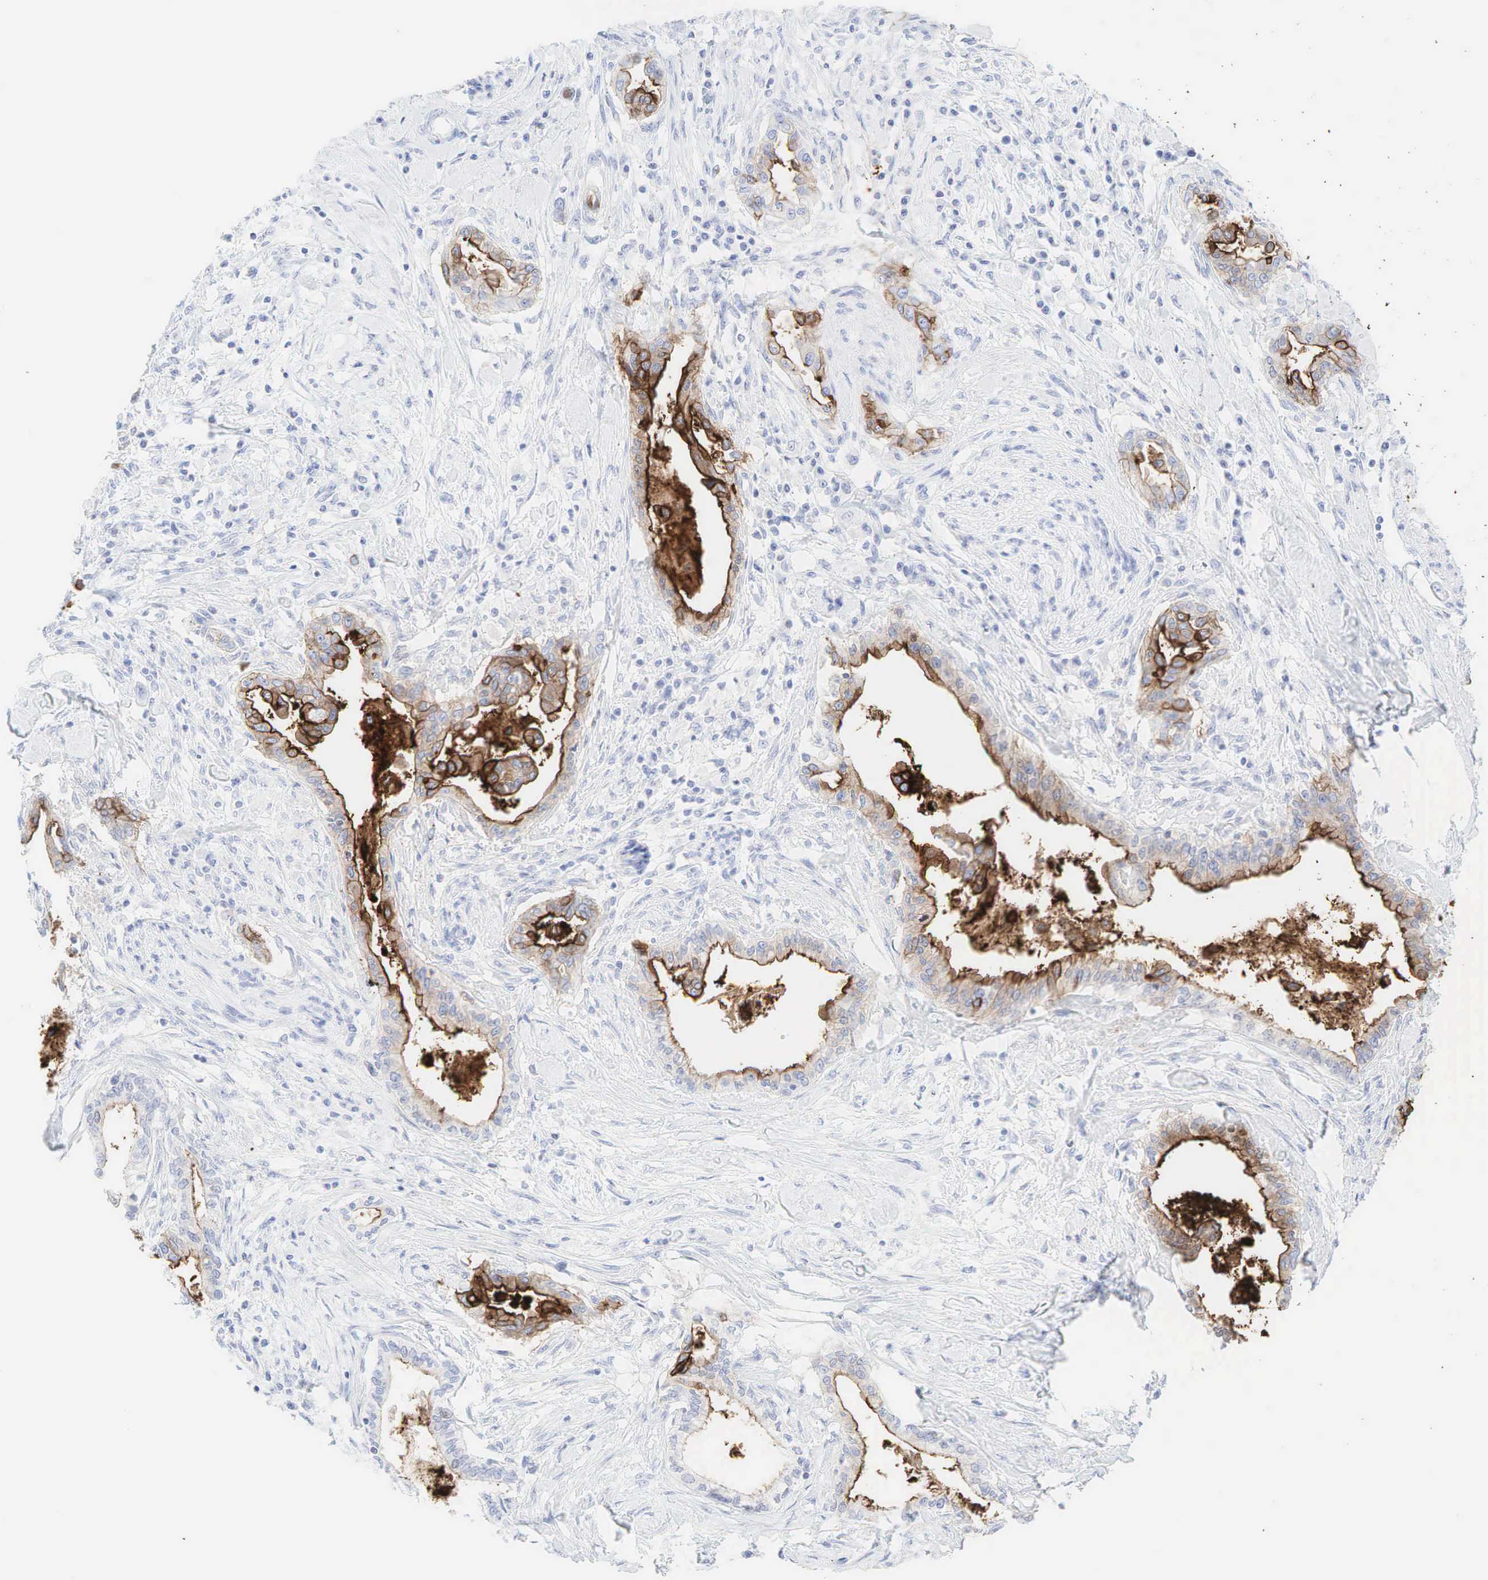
{"staining": {"intensity": "moderate", "quantity": "25%-75%", "location": "cytoplasmic/membranous"}, "tissue": "pancreatic cancer", "cell_type": "Tumor cells", "image_type": "cancer", "snomed": [{"axis": "morphology", "description": "Adenocarcinoma, NOS"}, {"axis": "topography", "description": "Pancreas"}], "caption": "Human pancreatic cancer (adenocarcinoma) stained for a protein (brown) demonstrates moderate cytoplasmic/membranous positive expression in about 25%-75% of tumor cells.", "gene": "CEACAM5", "patient": {"sex": "female", "age": 64}}